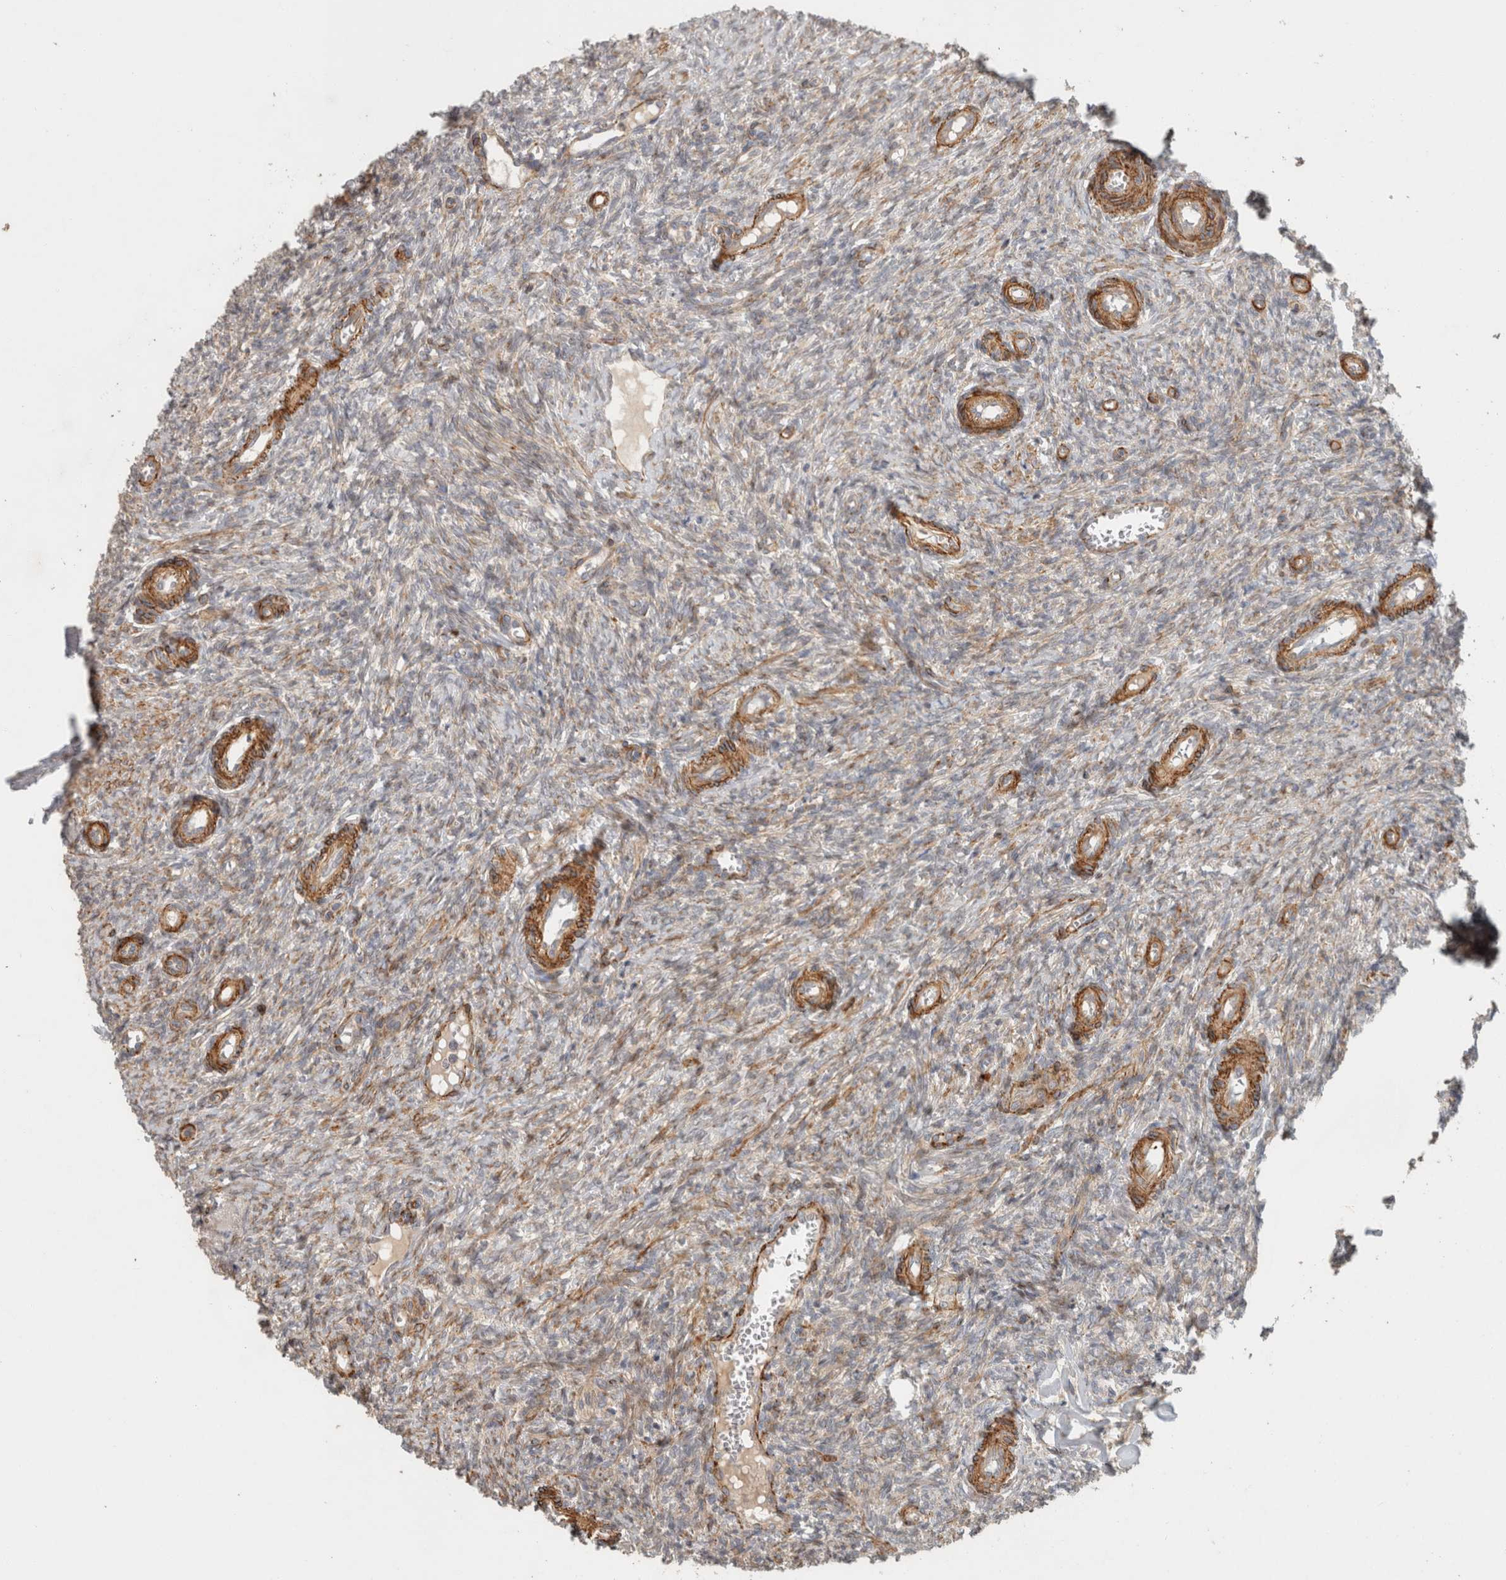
{"staining": {"intensity": "moderate", "quantity": ">75%", "location": "cytoplasmic/membranous"}, "tissue": "ovary", "cell_type": "Follicle cells", "image_type": "normal", "snomed": [{"axis": "morphology", "description": "Normal tissue, NOS"}, {"axis": "topography", "description": "Ovary"}], "caption": "Immunohistochemistry (DAB) staining of unremarkable ovary displays moderate cytoplasmic/membranous protein expression in about >75% of follicle cells.", "gene": "SIPA1L2", "patient": {"sex": "female", "age": 41}}